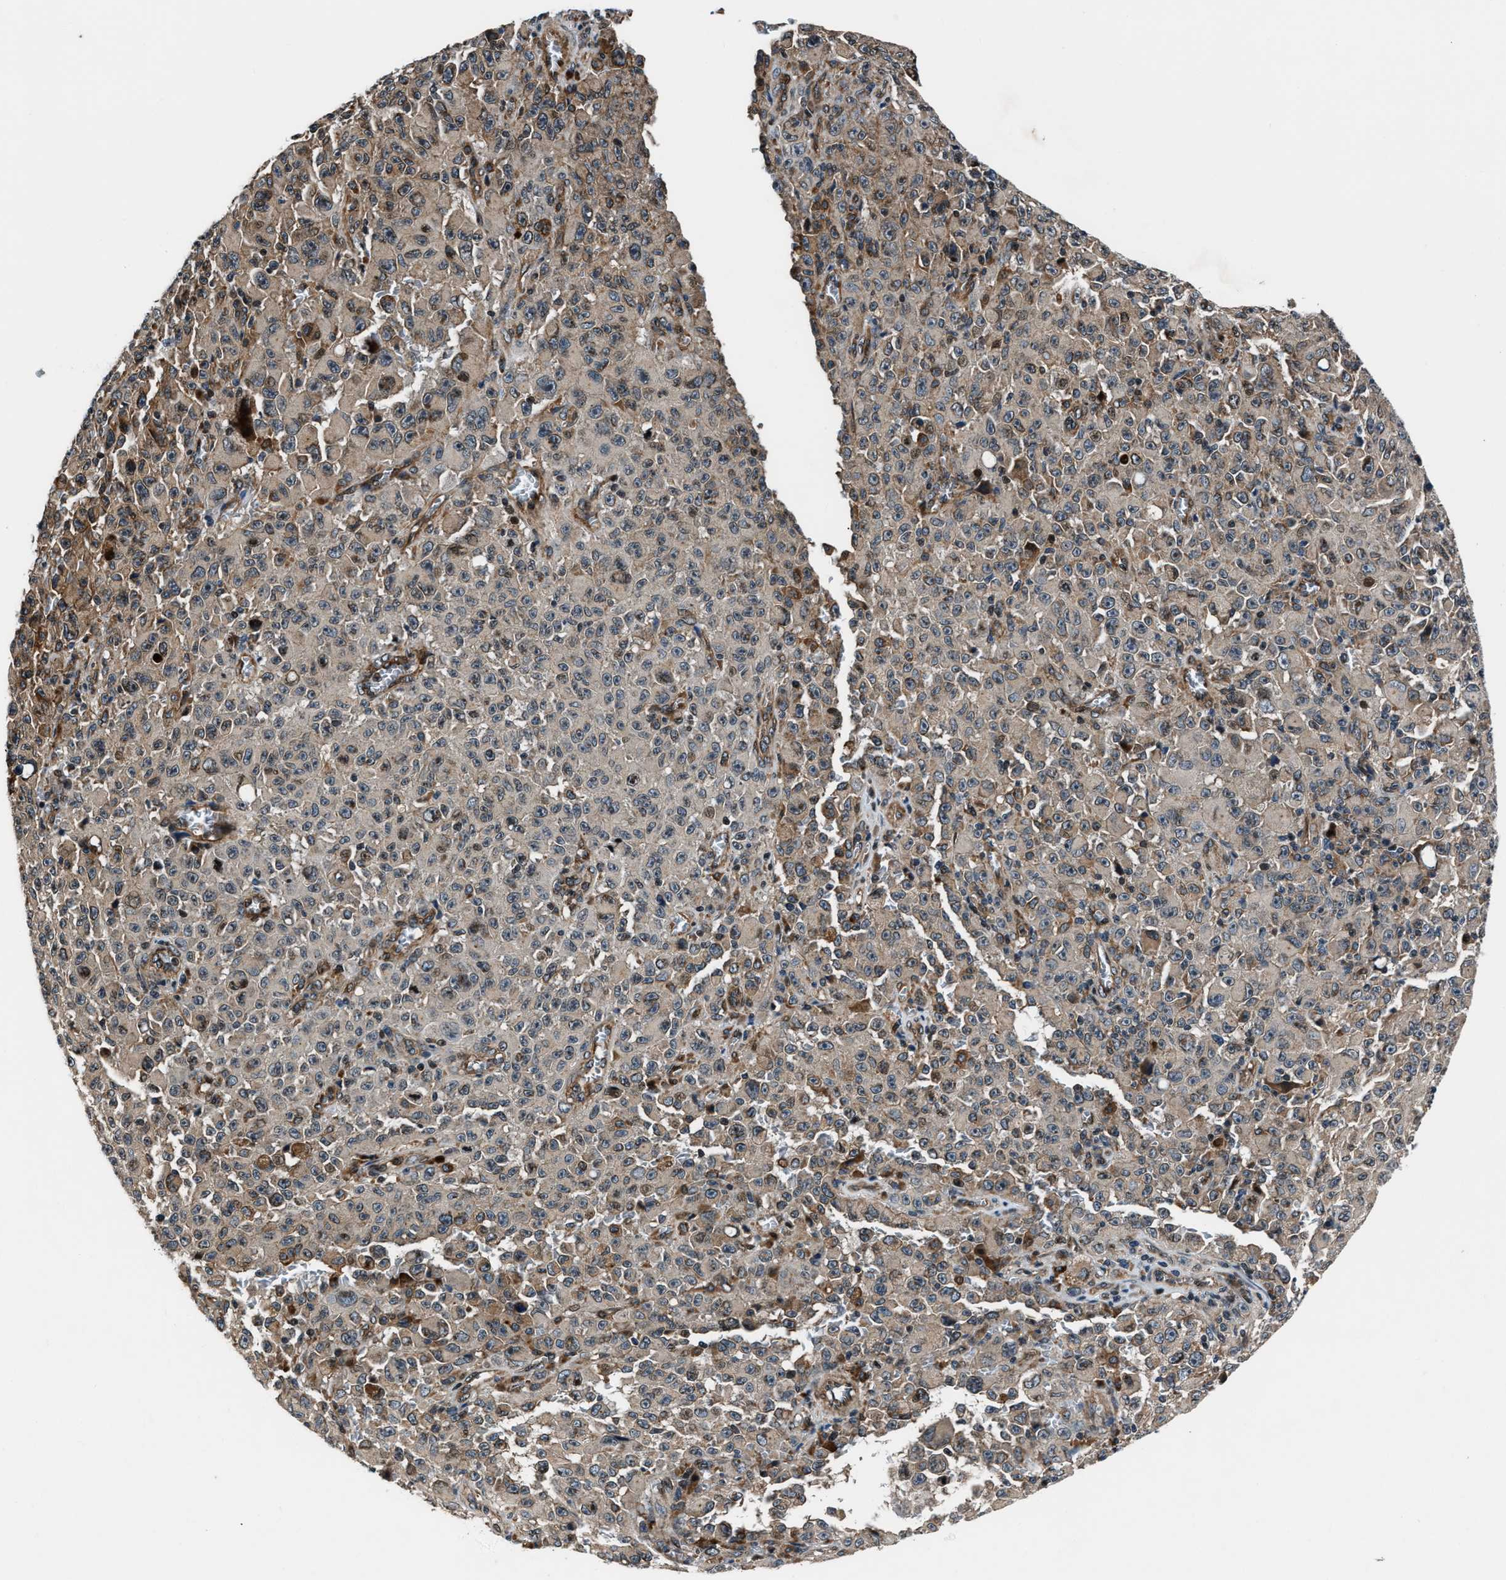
{"staining": {"intensity": "moderate", "quantity": "25%-75%", "location": "cytoplasmic/membranous,nuclear"}, "tissue": "melanoma", "cell_type": "Tumor cells", "image_type": "cancer", "snomed": [{"axis": "morphology", "description": "Malignant melanoma, NOS"}, {"axis": "topography", "description": "Skin"}], "caption": "Immunohistochemical staining of human melanoma exhibits medium levels of moderate cytoplasmic/membranous and nuclear protein expression in approximately 25%-75% of tumor cells. (DAB (3,3'-diaminobenzidine) IHC, brown staining for protein, blue staining for nuclei).", "gene": "DYNC2I1", "patient": {"sex": "female", "age": 82}}